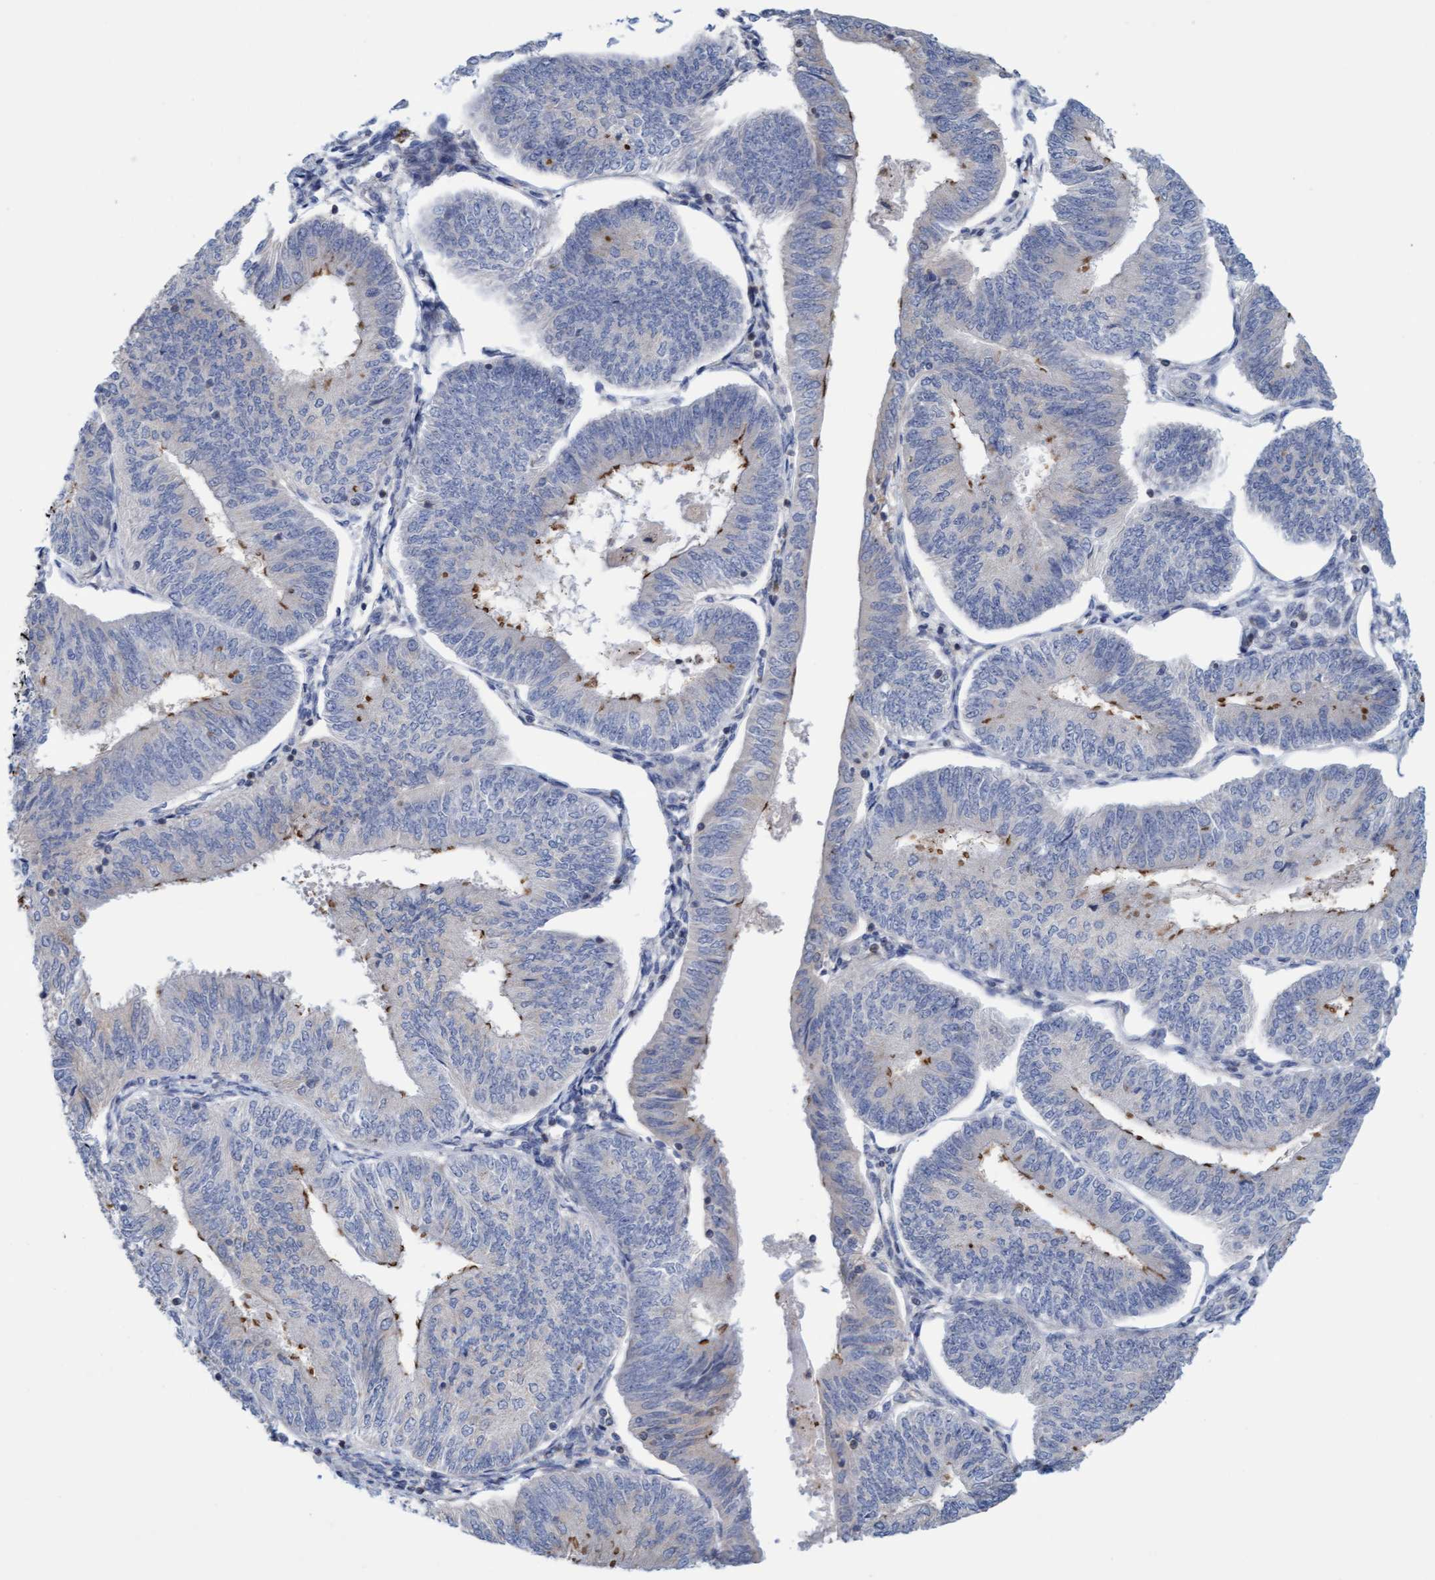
{"staining": {"intensity": "moderate", "quantity": "<25%", "location": "cytoplasmic/membranous"}, "tissue": "endometrial cancer", "cell_type": "Tumor cells", "image_type": "cancer", "snomed": [{"axis": "morphology", "description": "Adenocarcinoma, NOS"}, {"axis": "topography", "description": "Endometrium"}], "caption": "A high-resolution photomicrograph shows IHC staining of adenocarcinoma (endometrial), which reveals moderate cytoplasmic/membranous staining in about <25% of tumor cells.", "gene": "SLC28A3", "patient": {"sex": "female", "age": 58}}